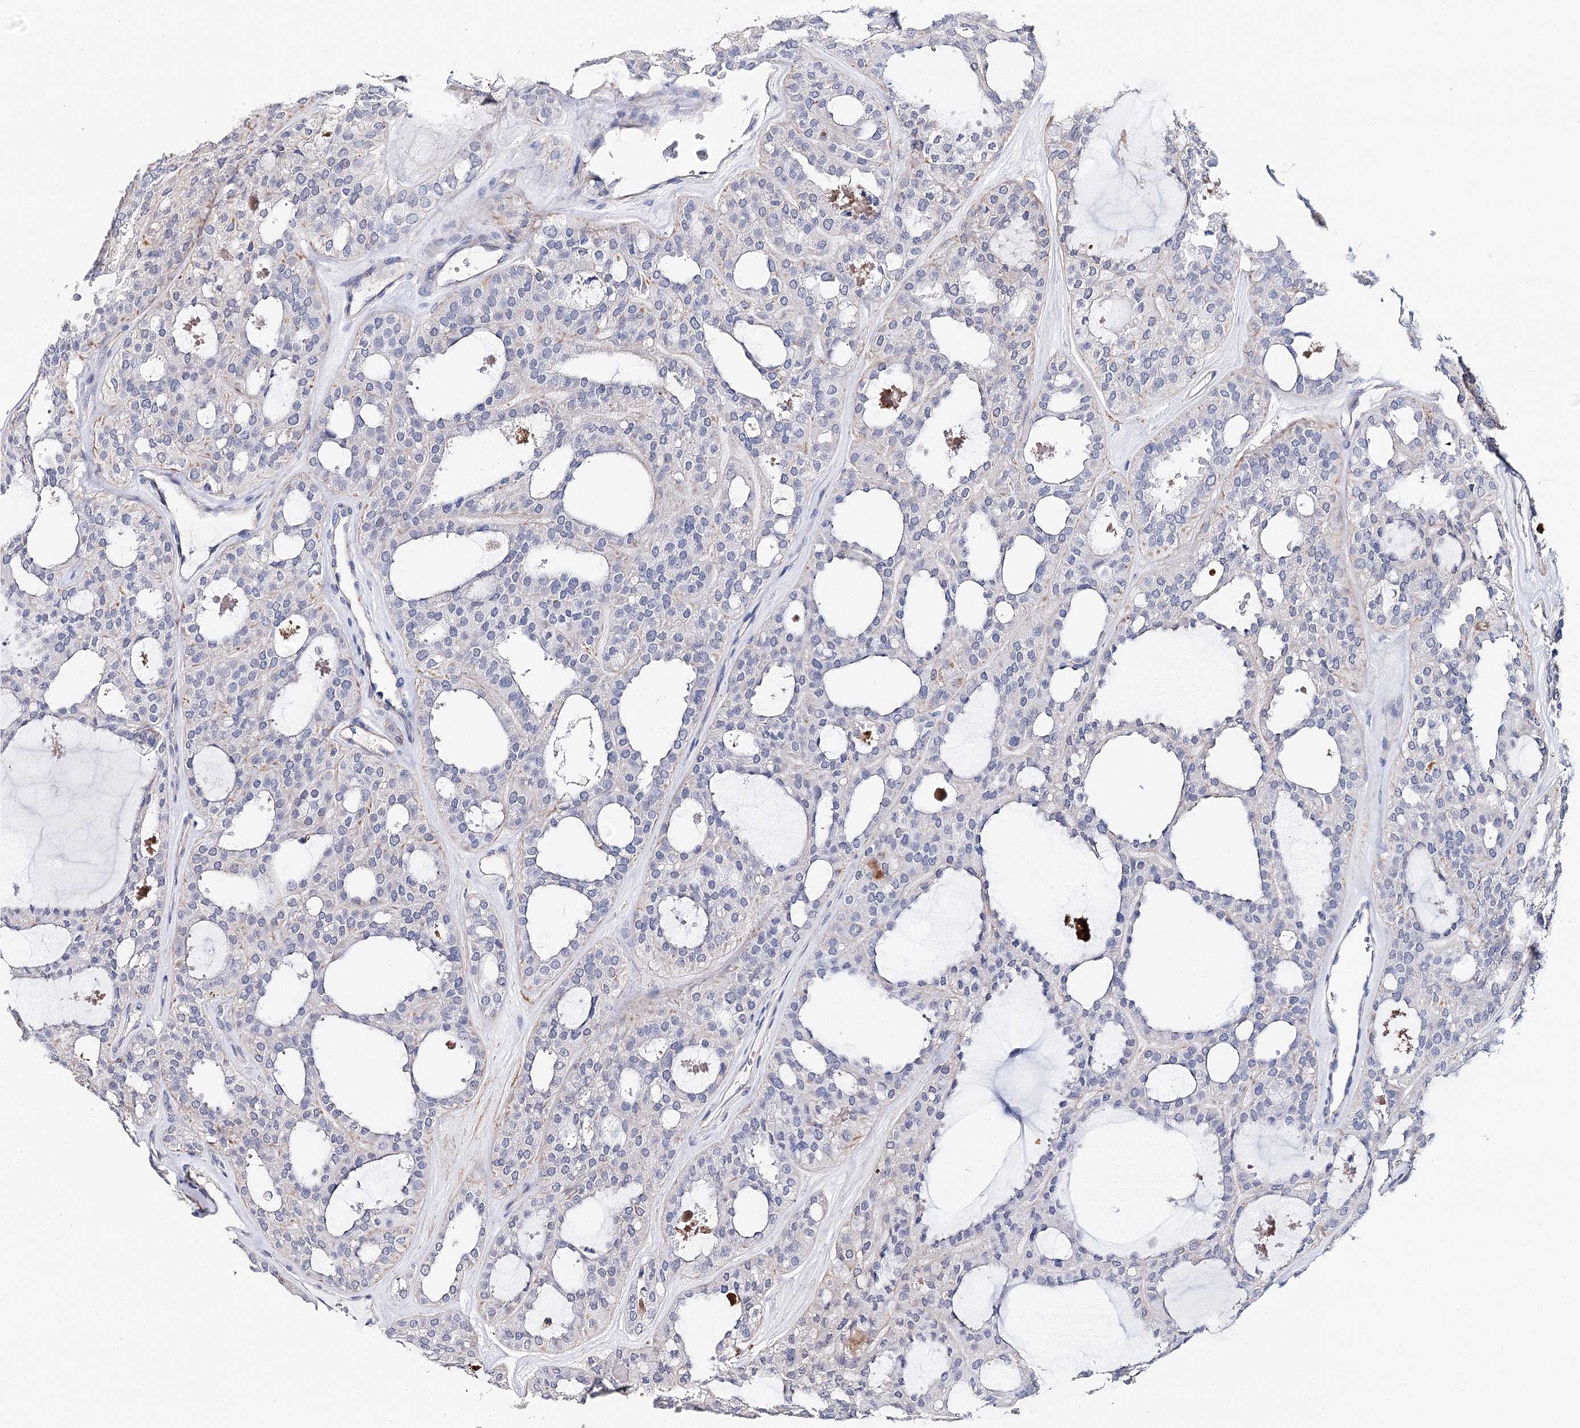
{"staining": {"intensity": "negative", "quantity": "none", "location": "none"}, "tissue": "thyroid cancer", "cell_type": "Tumor cells", "image_type": "cancer", "snomed": [{"axis": "morphology", "description": "Follicular adenoma carcinoma, NOS"}, {"axis": "topography", "description": "Thyroid gland"}], "caption": "Follicular adenoma carcinoma (thyroid) stained for a protein using IHC shows no positivity tumor cells.", "gene": "EPYC", "patient": {"sex": "male", "age": 75}}